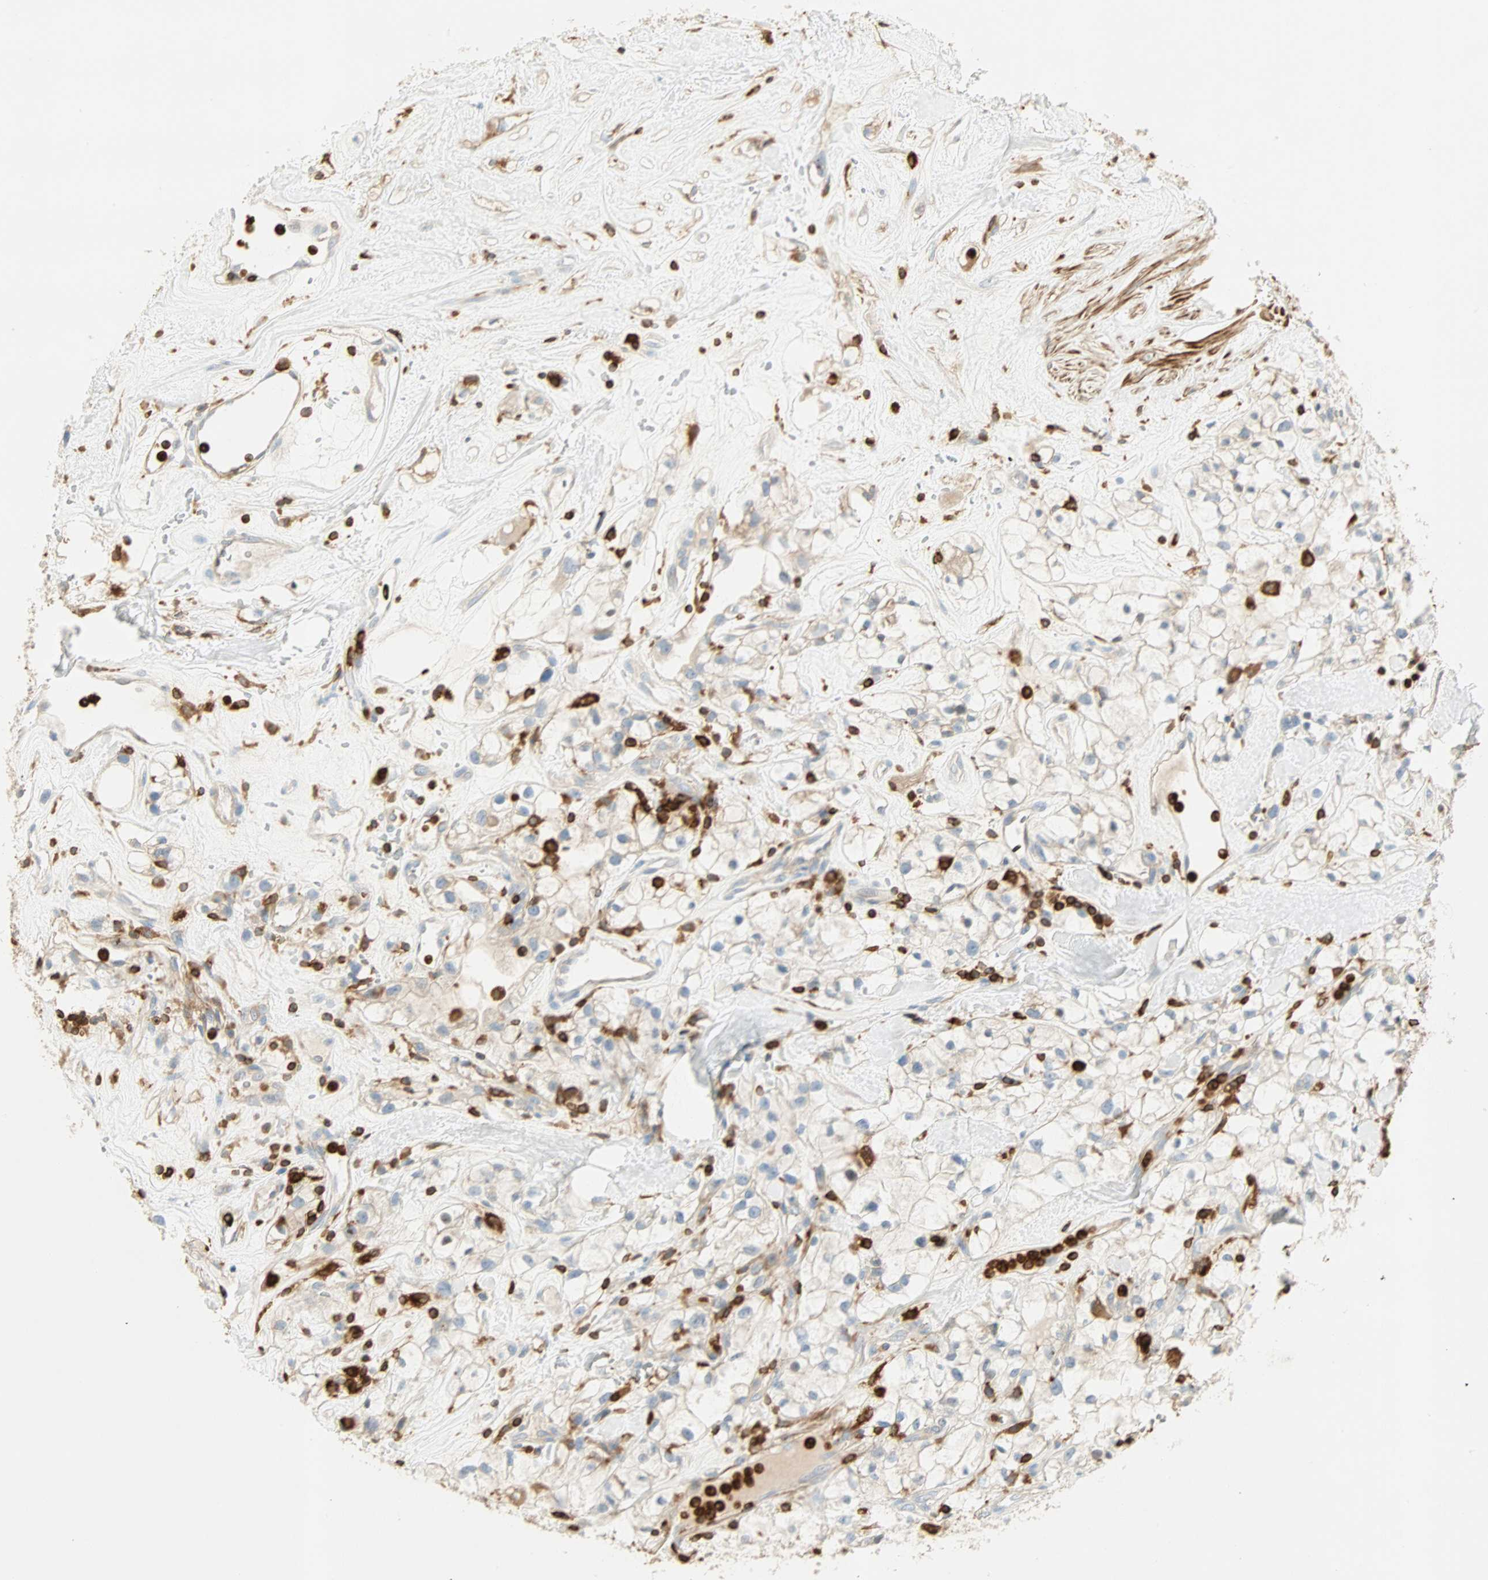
{"staining": {"intensity": "negative", "quantity": "none", "location": "none"}, "tissue": "renal cancer", "cell_type": "Tumor cells", "image_type": "cancer", "snomed": [{"axis": "morphology", "description": "Adenocarcinoma, NOS"}, {"axis": "topography", "description": "Kidney"}], "caption": "A photomicrograph of adenocarcinoma (renal) stained for a protein reveals no brown staining in tumor cells.", "gene": "FMNL1", "patient": {"sex": "female", "age": 60}}